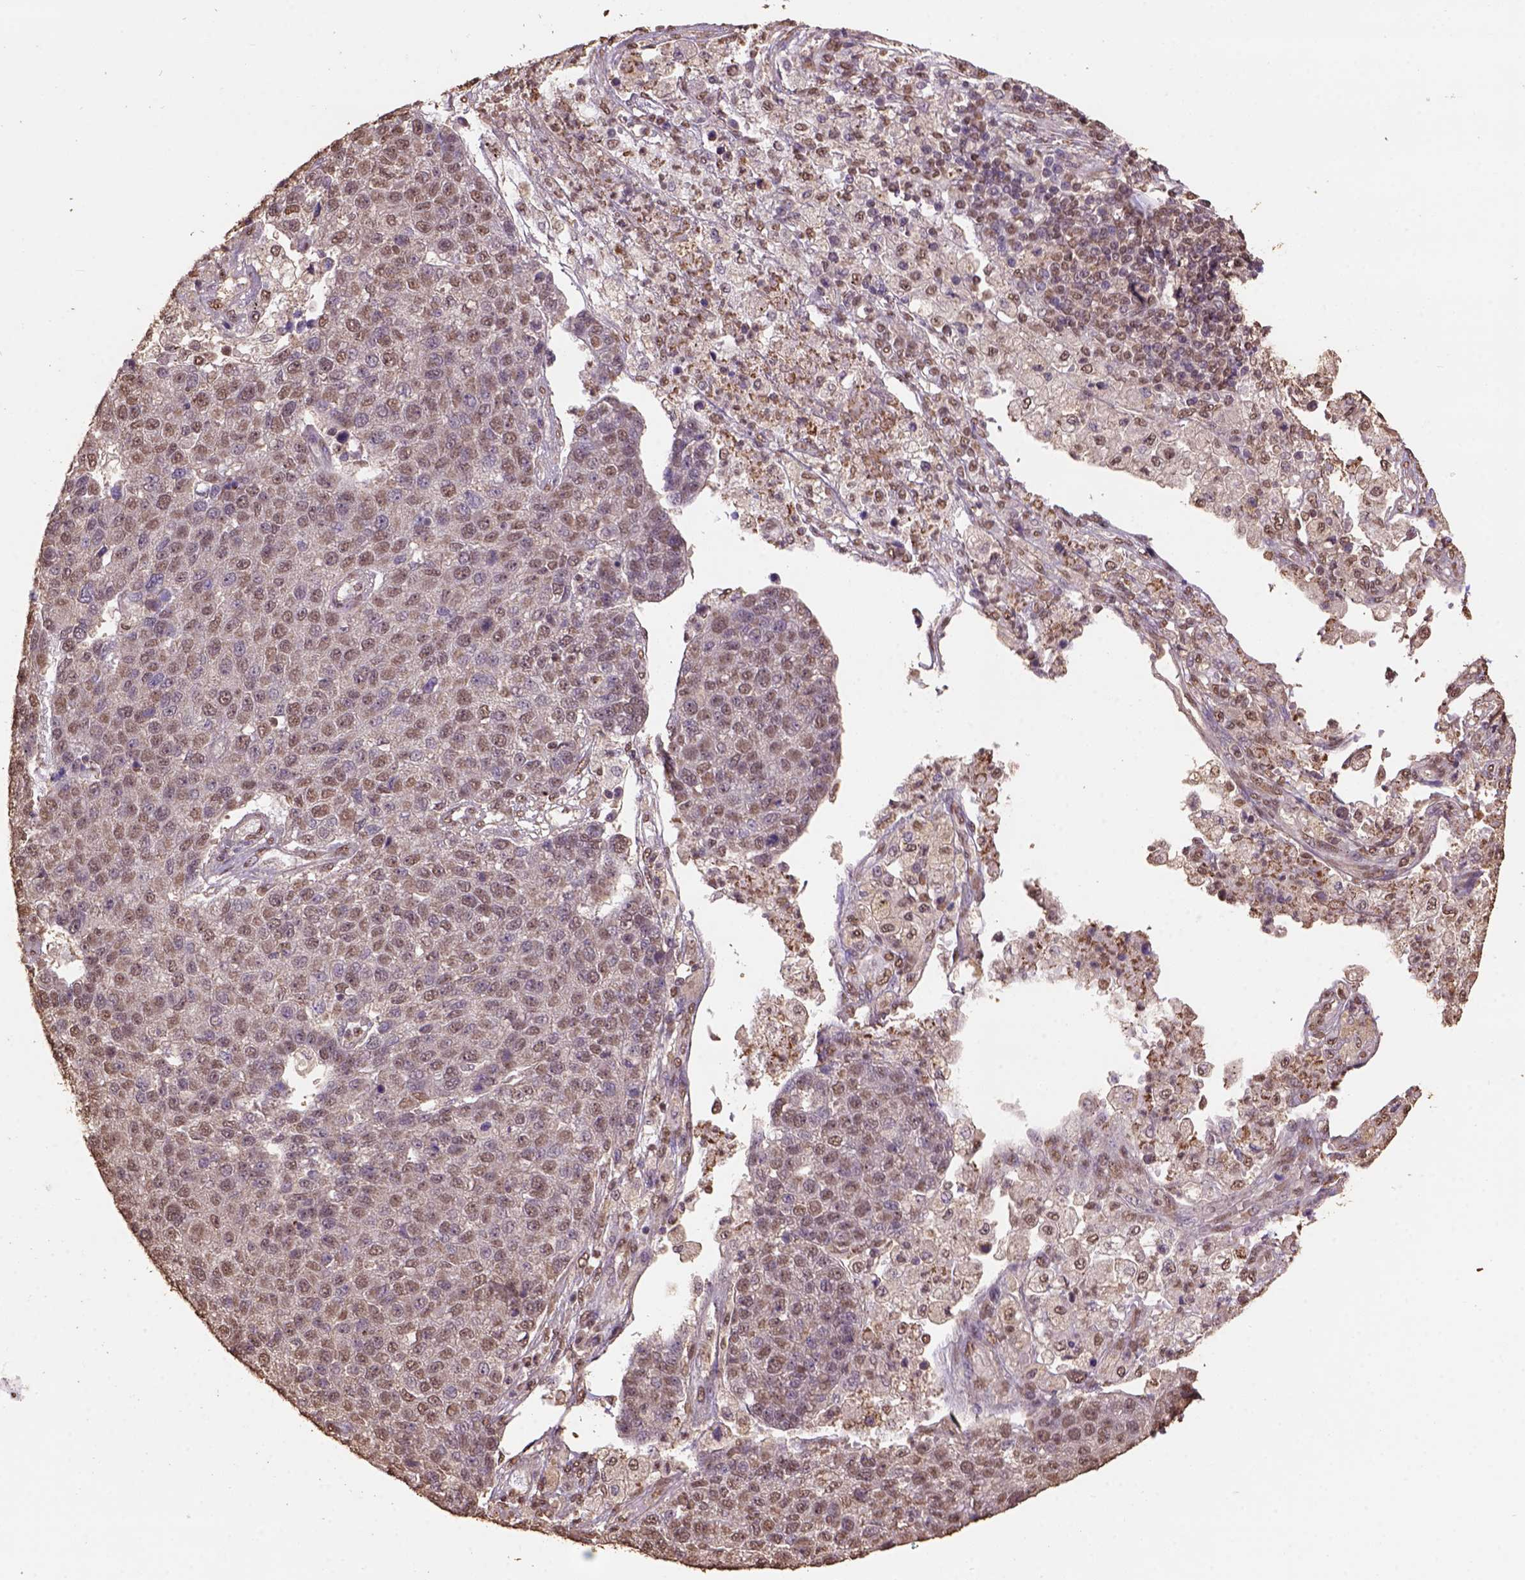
{"staining": {"intensity": "moderate", "quantity": ">75%", "location": "nuclear"}, "tissue": "pancreatic cancer", "cell_type": "Tumor cells", "image_type": "cancer", "snomed": [{"axis": "morphology", "description": "Adenocarcinoma, NOS"}, {"axis": "topography", "description": "Pancreas"}], "caption": "Immunohistochemical staining of human pancreatic cancer displays moderate nuclear protein staining in approximately >75% of tumor cells.", "gene": "CSTF2T", "patient": {"sex": "female", "age": 61}}